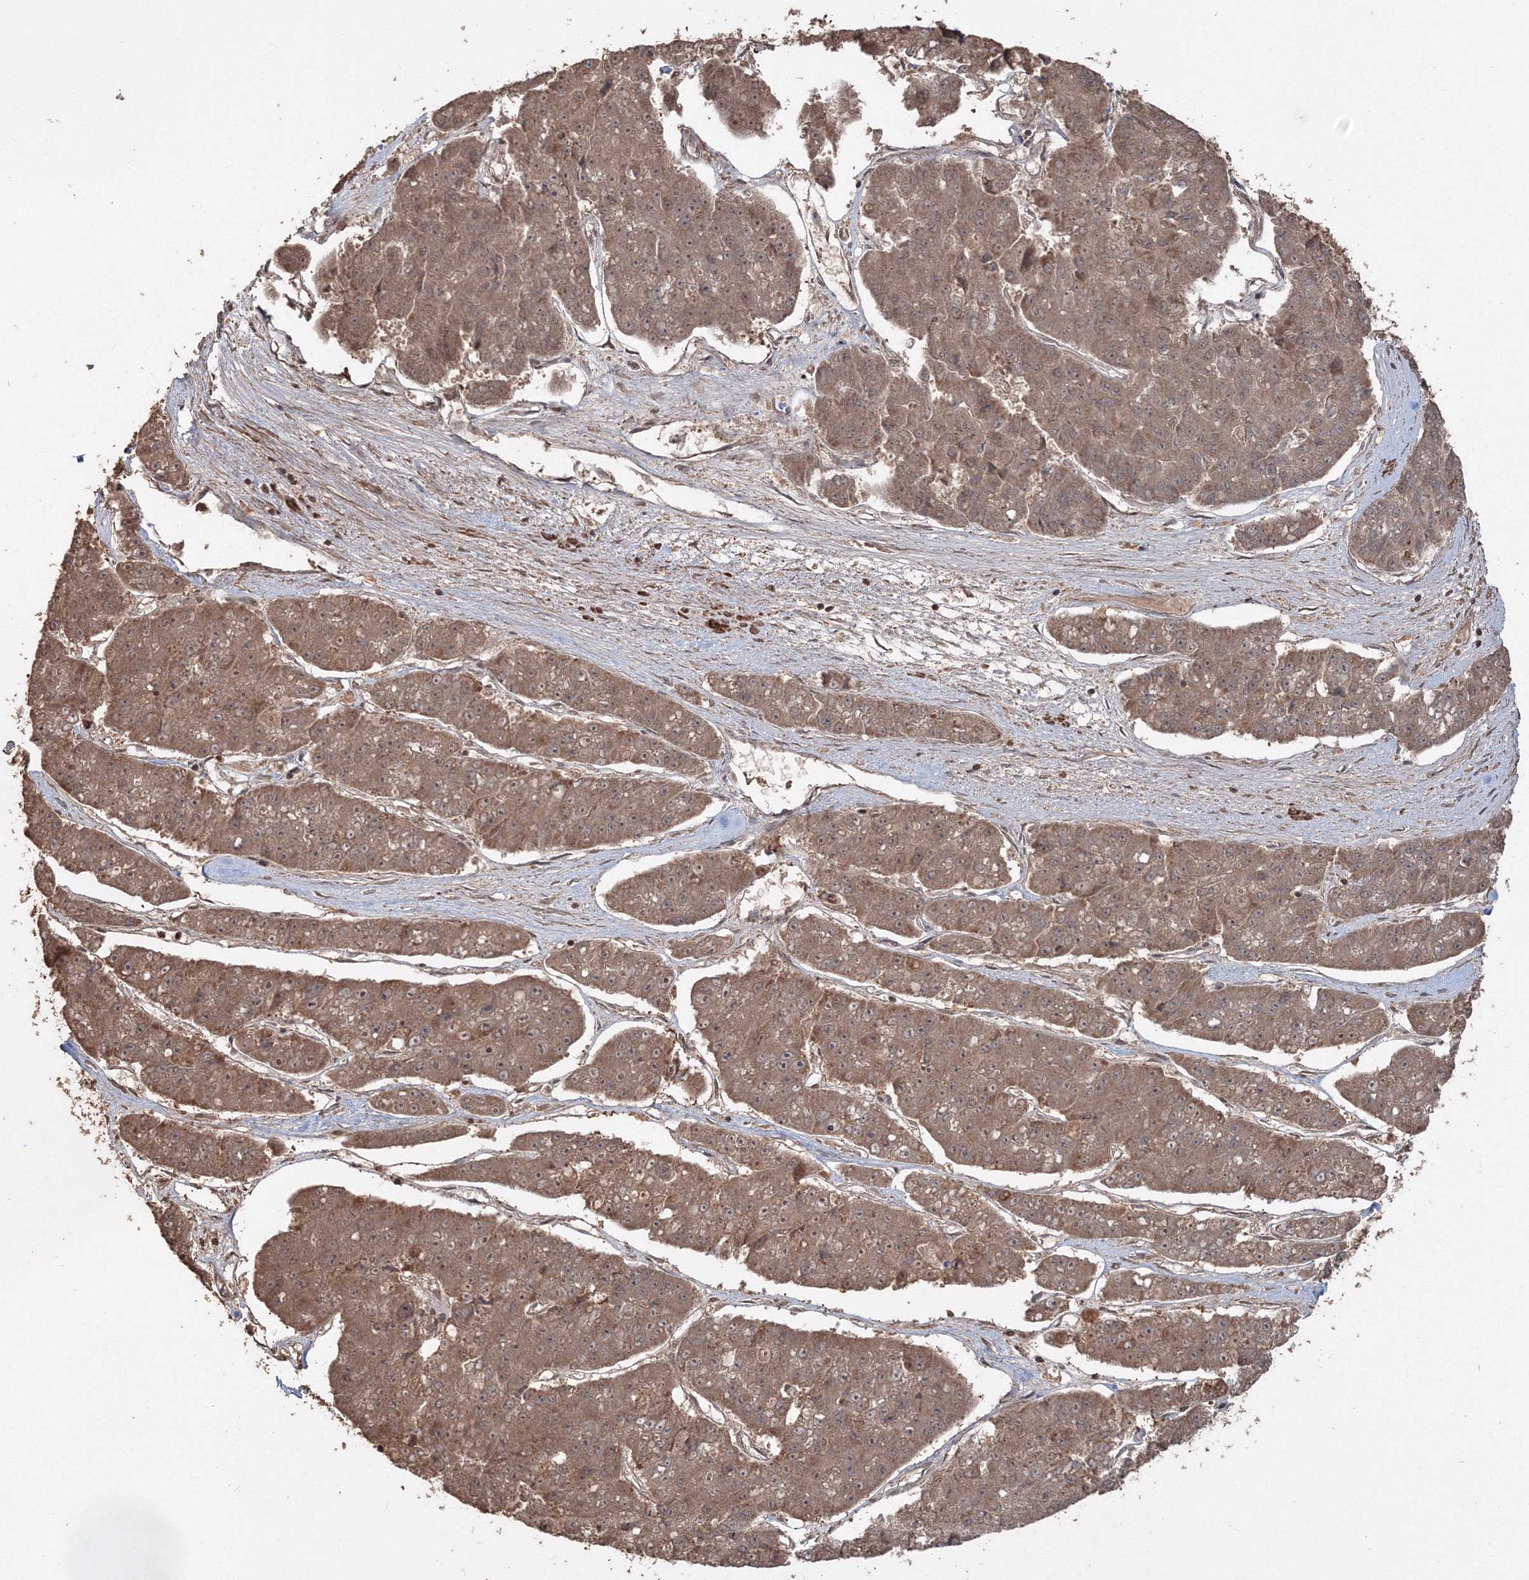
{"staining": {"intensity": "moderate", "quantity": ">75%", "location": "cytoplasmic/membranous"}, "tissue": "pancreatic cancer", "cell_type": "Tumor cells", "image_type": "cancer", "snomed": [{"axis": "morphology", "description": "Adenocarcinoma, NOS"}, {"axis": "topography", "description": "Pancreas"}], "caption": "About >75% of tumor cells in human pancreatic adenocarcinoma reveal moderate cytoplasmic/membranous protein staining as visualized by brown immunohistochemical staining.", "gene": "CCDC122", "patient": {"sex": "male", "age": 50}}